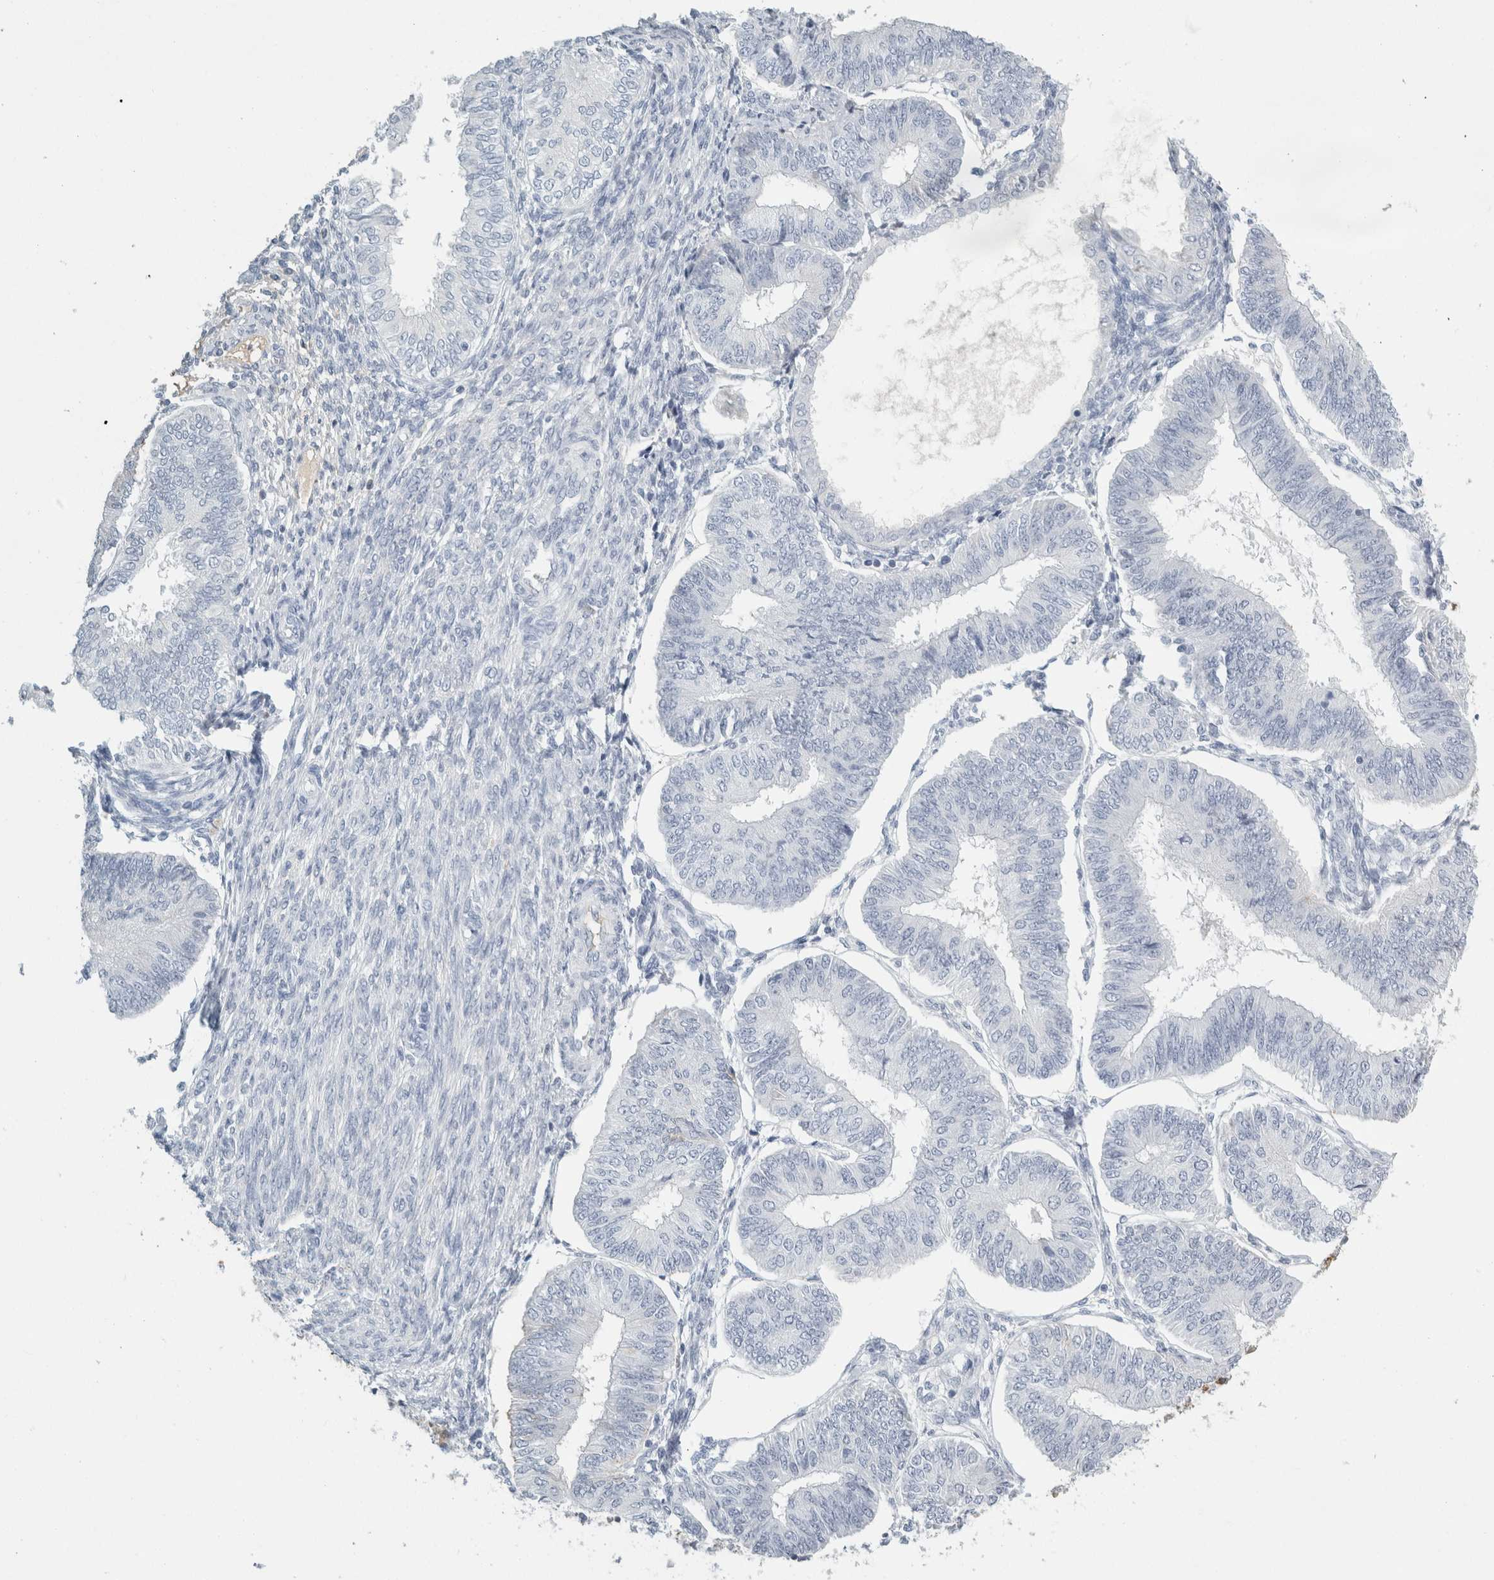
{"staining": {"intensity": "negative", "quantity": "none", "location": "none"}, "tissue": "endometrial cancer", "cell_type": "Tumor cells", "image_type": "cancer", "snomed": [{"axis": "morphology", "description": "Adenocarcinoma, NOS"}, {"axis": "topography", "description": "Endometrium"}], "caption": "A photomicrograph of adenocarcinoma (endometrial) stained for a protein exhibits no brown staining in tumor cells.", "gene": "TSPAN8", "patient": {"sex": "female", "age": 58}}